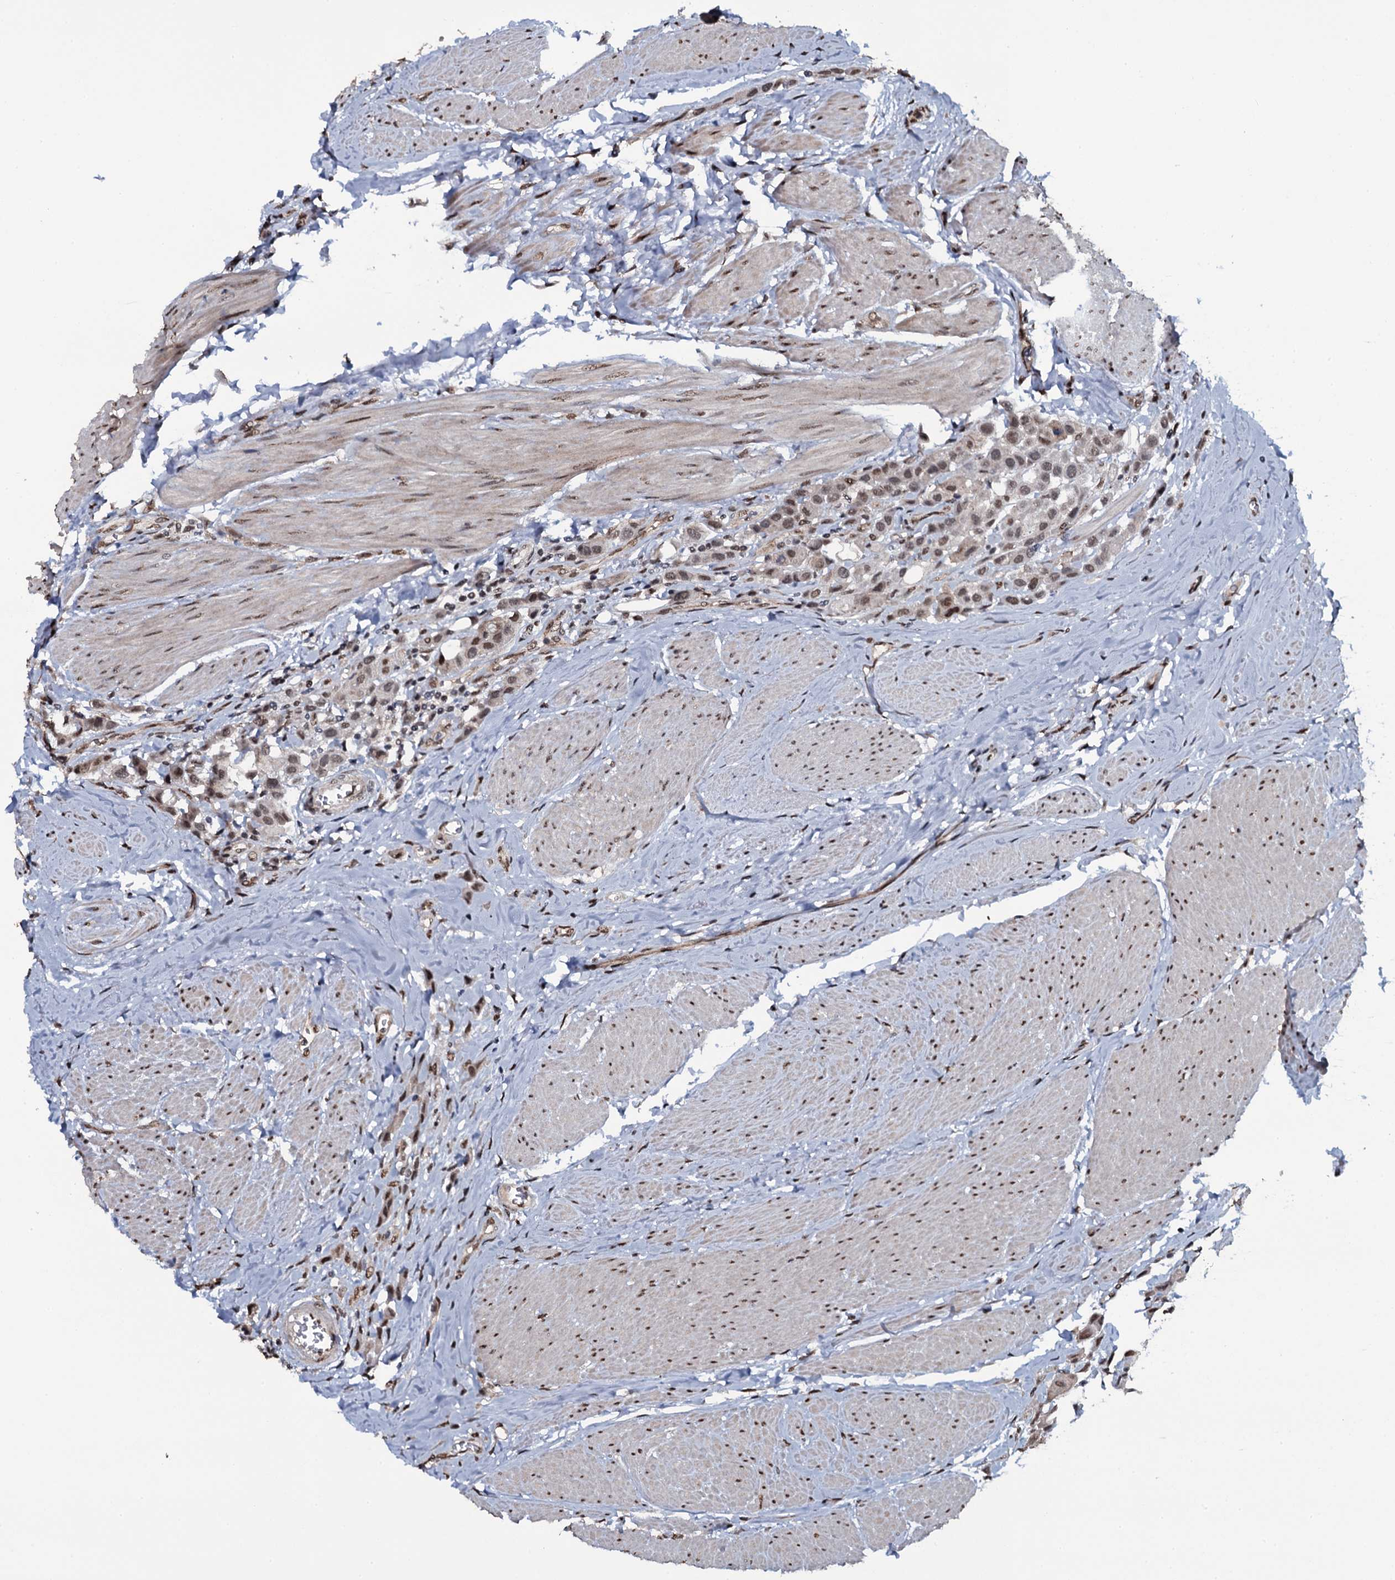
{"staining": {"intensity": "moderate", "quantity": ">75%", "location": "nuclear"}, "tissue": "urothelial cancer", "cell_type": "Tumor cells", "image_type": "cancer", "snomed": [{"axis": "morphology", "description": "Urothelial carcinoma, High grade"}, {"axis": "topography", "description": "Urinary bladder"}], "caption": "This is an image of immunohistochemistry (IHC) staining of urothelial carcinoma (high-grade), which shows moderate positivity in the nuclear of tumor cells.", "gene": "SH2D4B", "patient": {"sex": "male", "age": 50}}